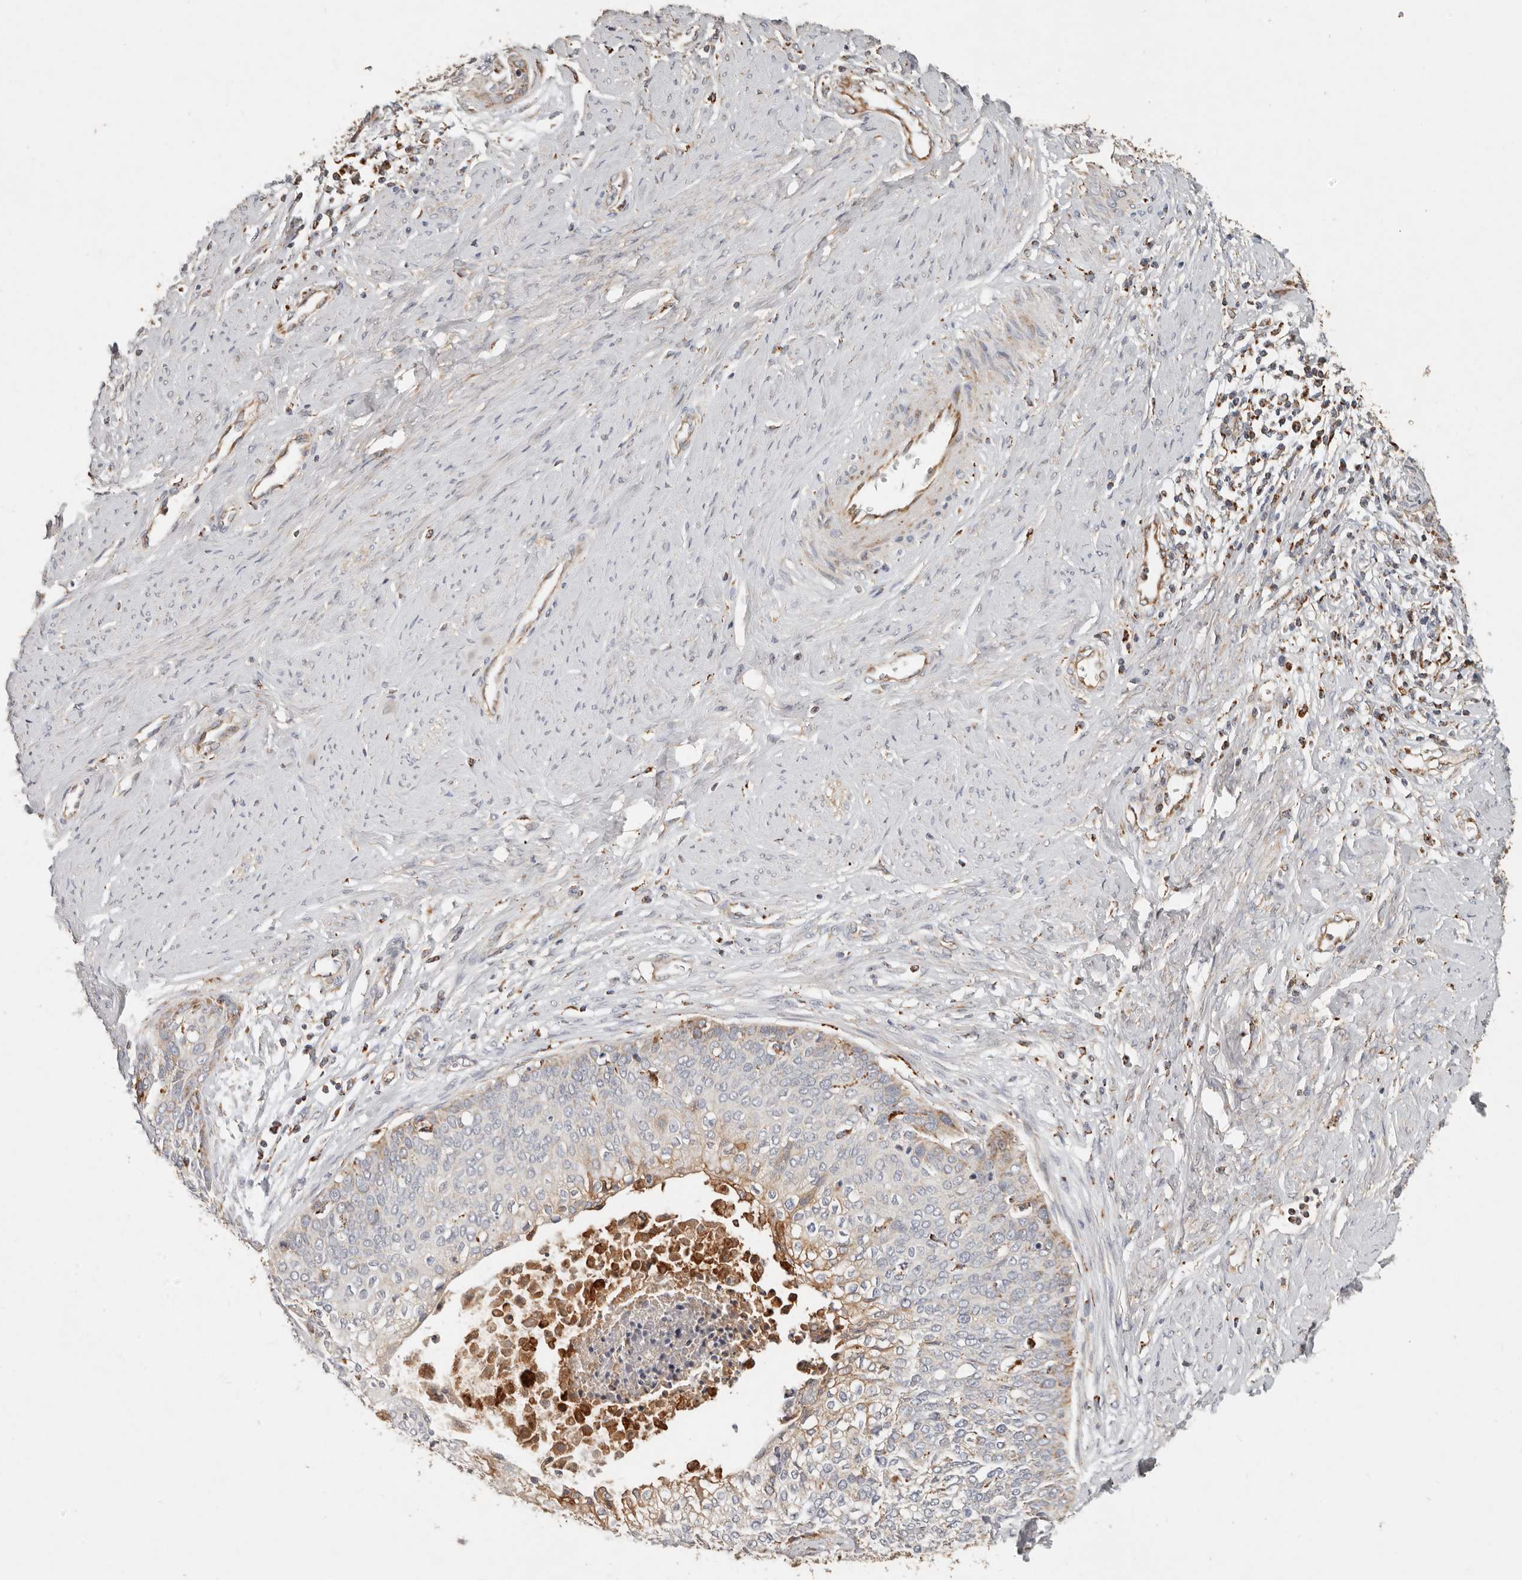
{"staining": {"intensity": "moderate", "quantity": "<25%", "location": "cytoplasmic/membranous"}, "tissue": "cervical cancer", "cell_type": "Tumor cells", "image_type": "cancer", "snomed": [{"axis": "morphology", "description": "Squamous cell carcinoma, NOS"}, {"axis": "topography", "description": "Cervix"}], "caption": "IHC histopathology image of neoplastic tissue: human squamous cell carcinoma (cervical) stained using immunohistochemistry (IHC) reveals low levels of moderate protein expression localized specifically in the cytoplasmic/membranous of tumor cells, appearing as a cytoplasmic/membranous brown color.", "gene": "ARHGEF10L", "patient": {"sex": "female", "age": 37}}